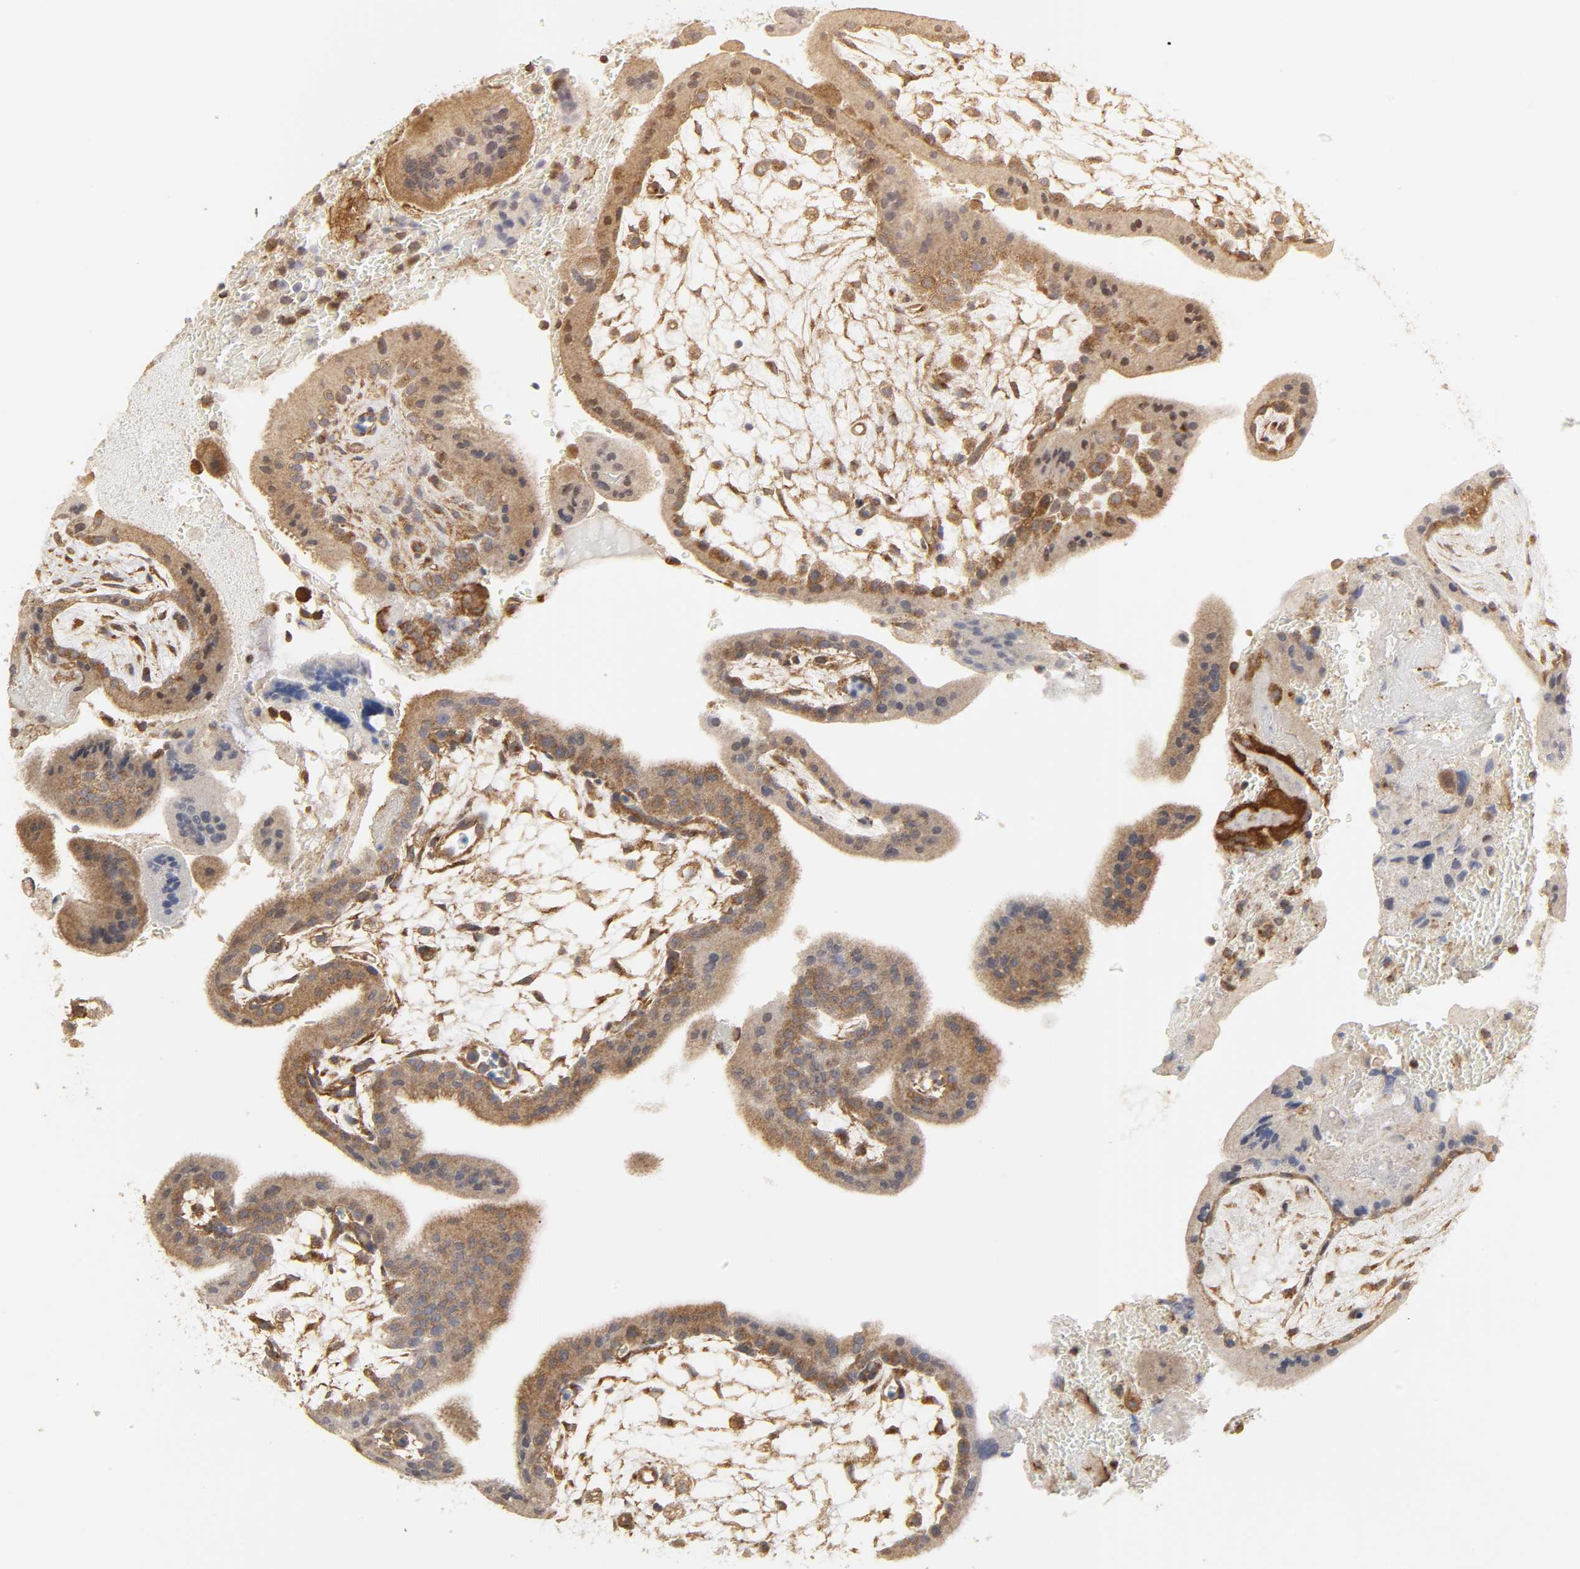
{"staining": {"intensity": "strong", "quantity": ">75%", "location": "cytoplasmic/membranous"}, "tissue": "placenta", "cell_type": "Decidual cells", "image_type": "normal", "snomed": [{"axis": "morphology", "description": "Normal tissue, NOS"}, {"axis": "topography", "description": "Placenta"}], "caption": "A brown stain labels strong cytoplasmic/membranous expression of a protein in decidual cells of benign human placenta. (DAB IHC with brightfield microscopy, high magnification).", "gene": "SH3GLB1", "patient": {"sex": "female", "age": 35}}